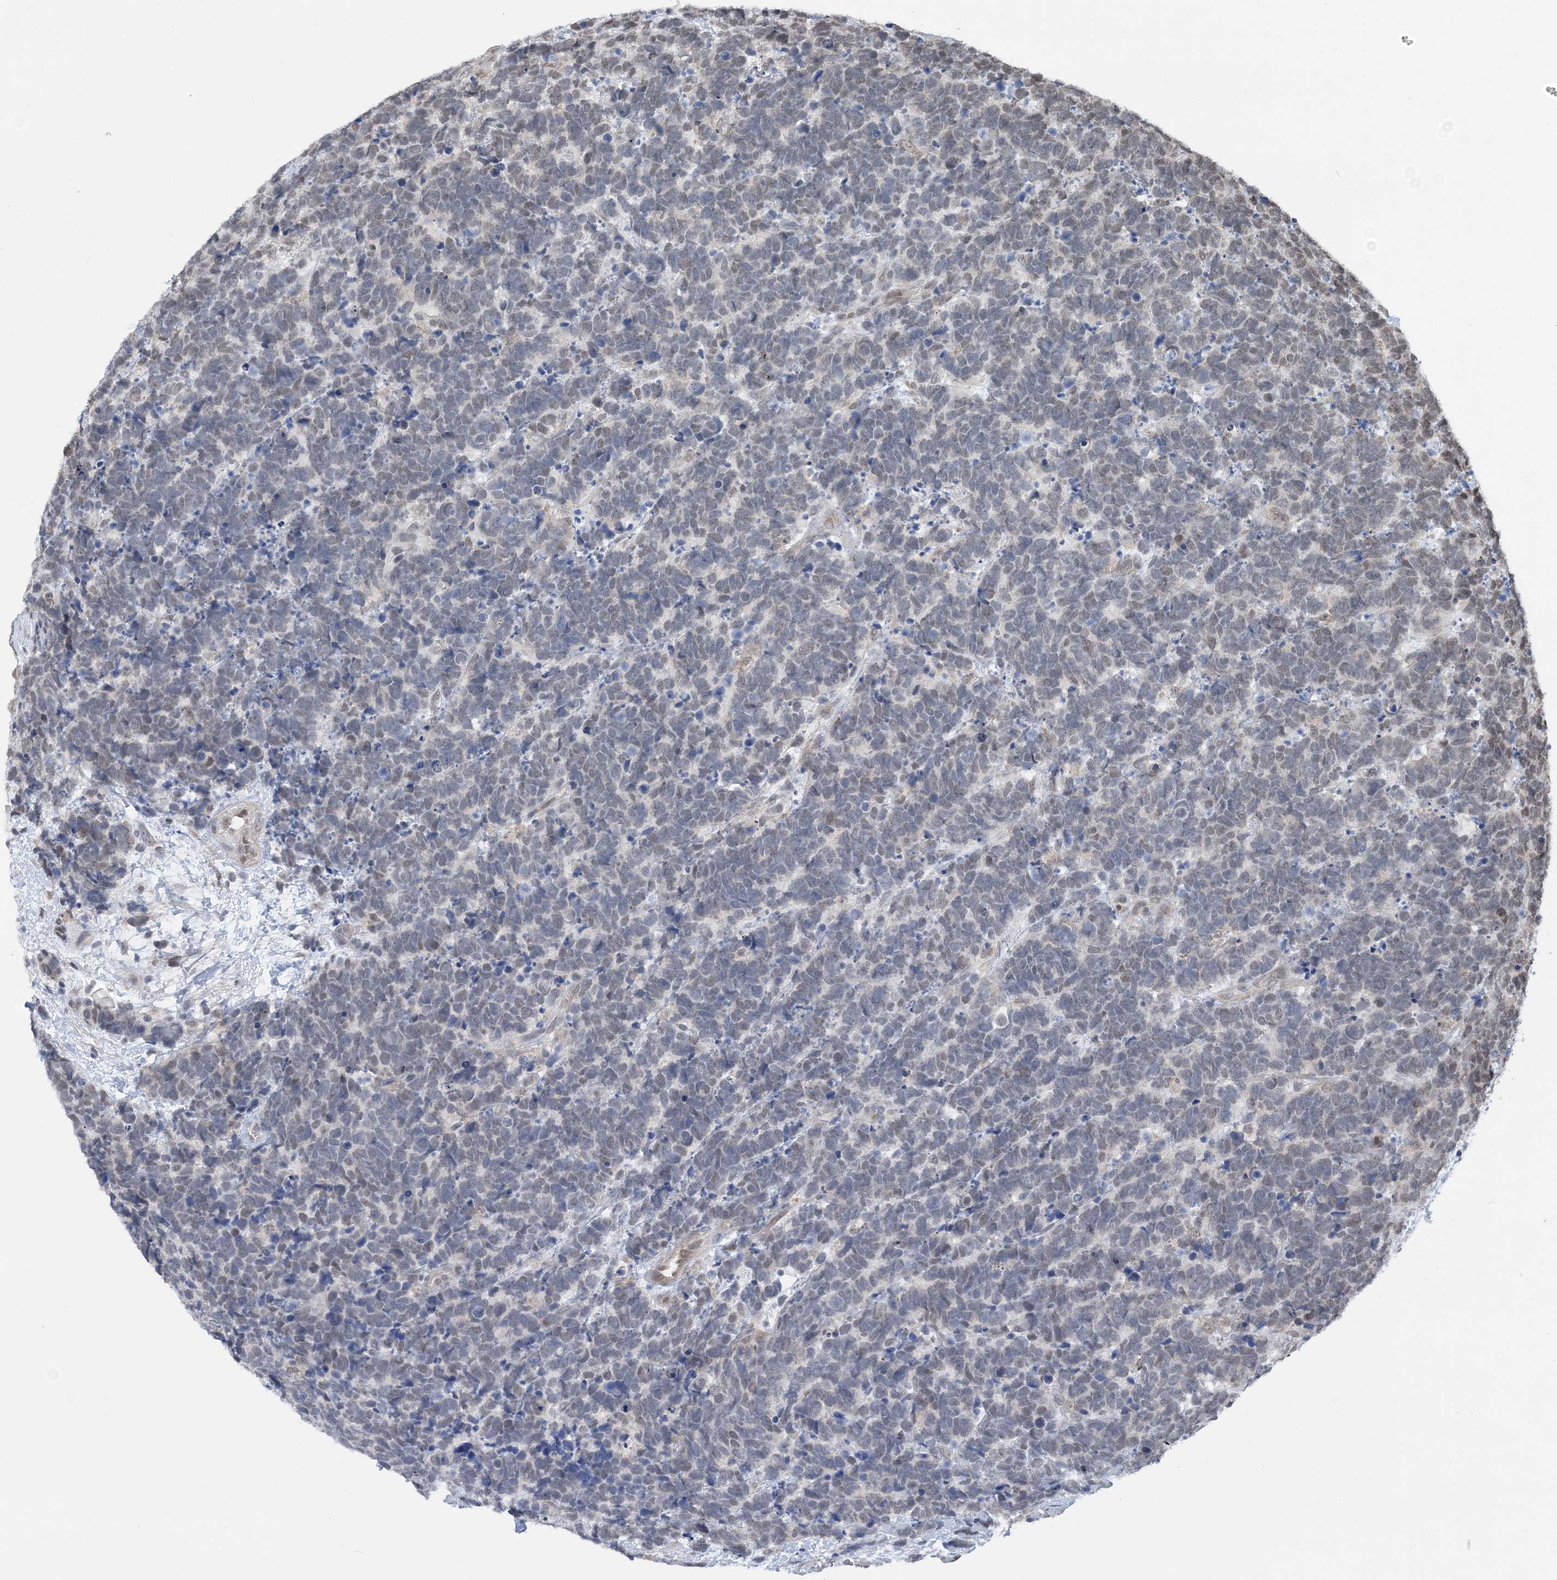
{"staining": {"intensity": "negative", "quantity": "none", "location": "none"}, "tissue": "carcinoid", "cell_type": "Tumor cells", "image_type": "cancer", "snomed": [{"axis": "morphology", "description": "Carcinoma, NOS"}, {"axis": "morphology", "description": "Carcinoid, malignant, NOS"}, {"axis": "topography", "description": "Urinary bladder"}], "caption": "Carcinoid (malignant) was stained to show a protein in brown. There is no significant positivity in tumor cells.", "gene": "CCDC152", "patient": {"sex": "male", "age": 57}}